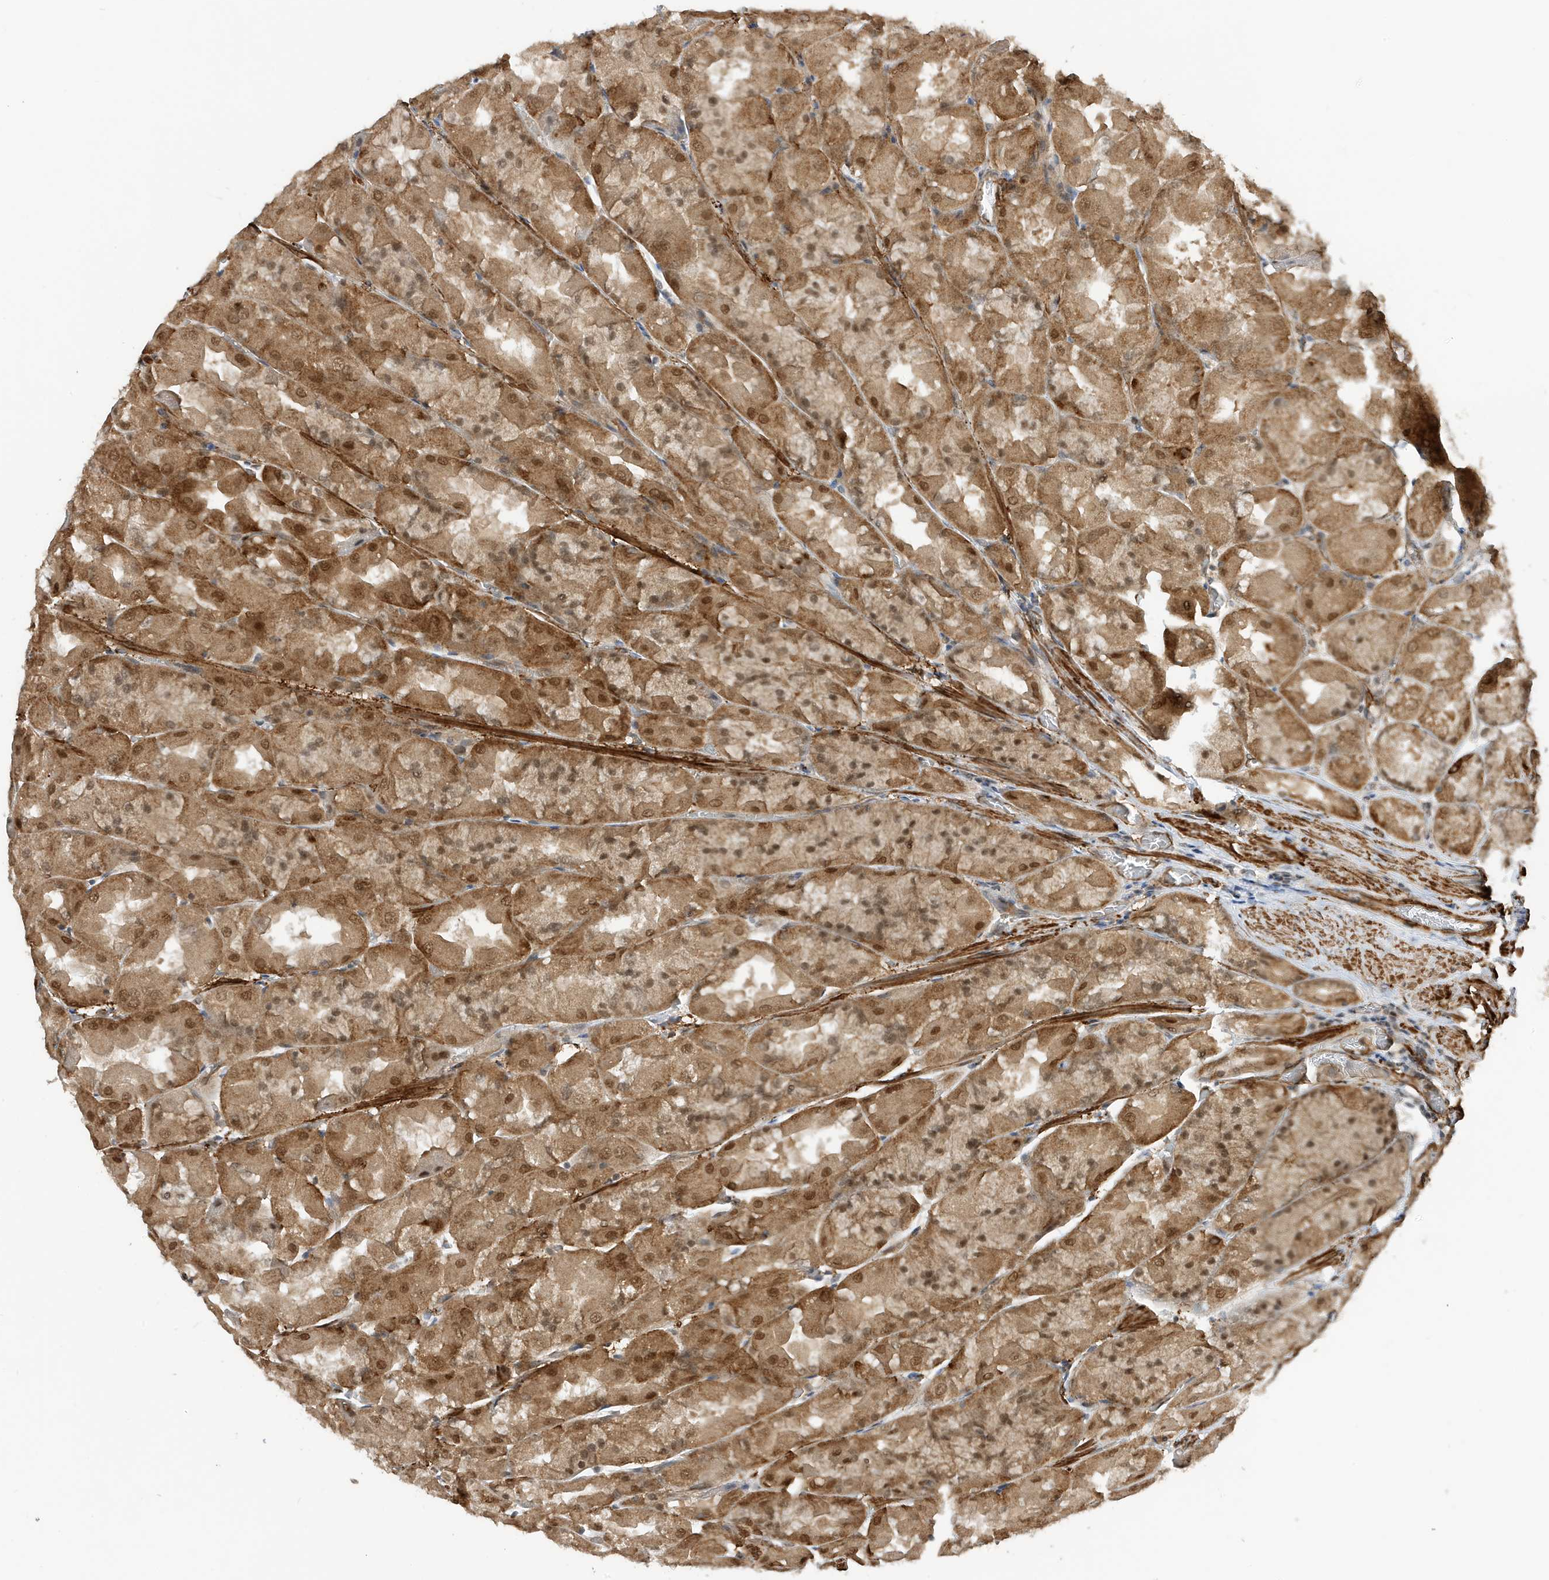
{"staining": {"intensity": "strong", "quantity": "25%-75%", "location": "cytoplasmic/membranous,nuclear"}, "tissue": "stomach", "cell_type": "Glandular cells", "image_type": "normal", "snomed": [{"axis": "morphology", "description": "Normal tissue, NOS"}, {"axis": "topography", "description": "Stomach"}], "caption": "Protein expression analysis of normal human stomach reveals strong cytoplasmic/membranous,nuclear expression in approximately 25%-75% of glandular cells. Using DAB (brown) and hematoxylin (blue) stains, captured at high magnification using brightfield microscopy.", "gene": "MAST3", "patient": {"sex": "female", "age": 61}}